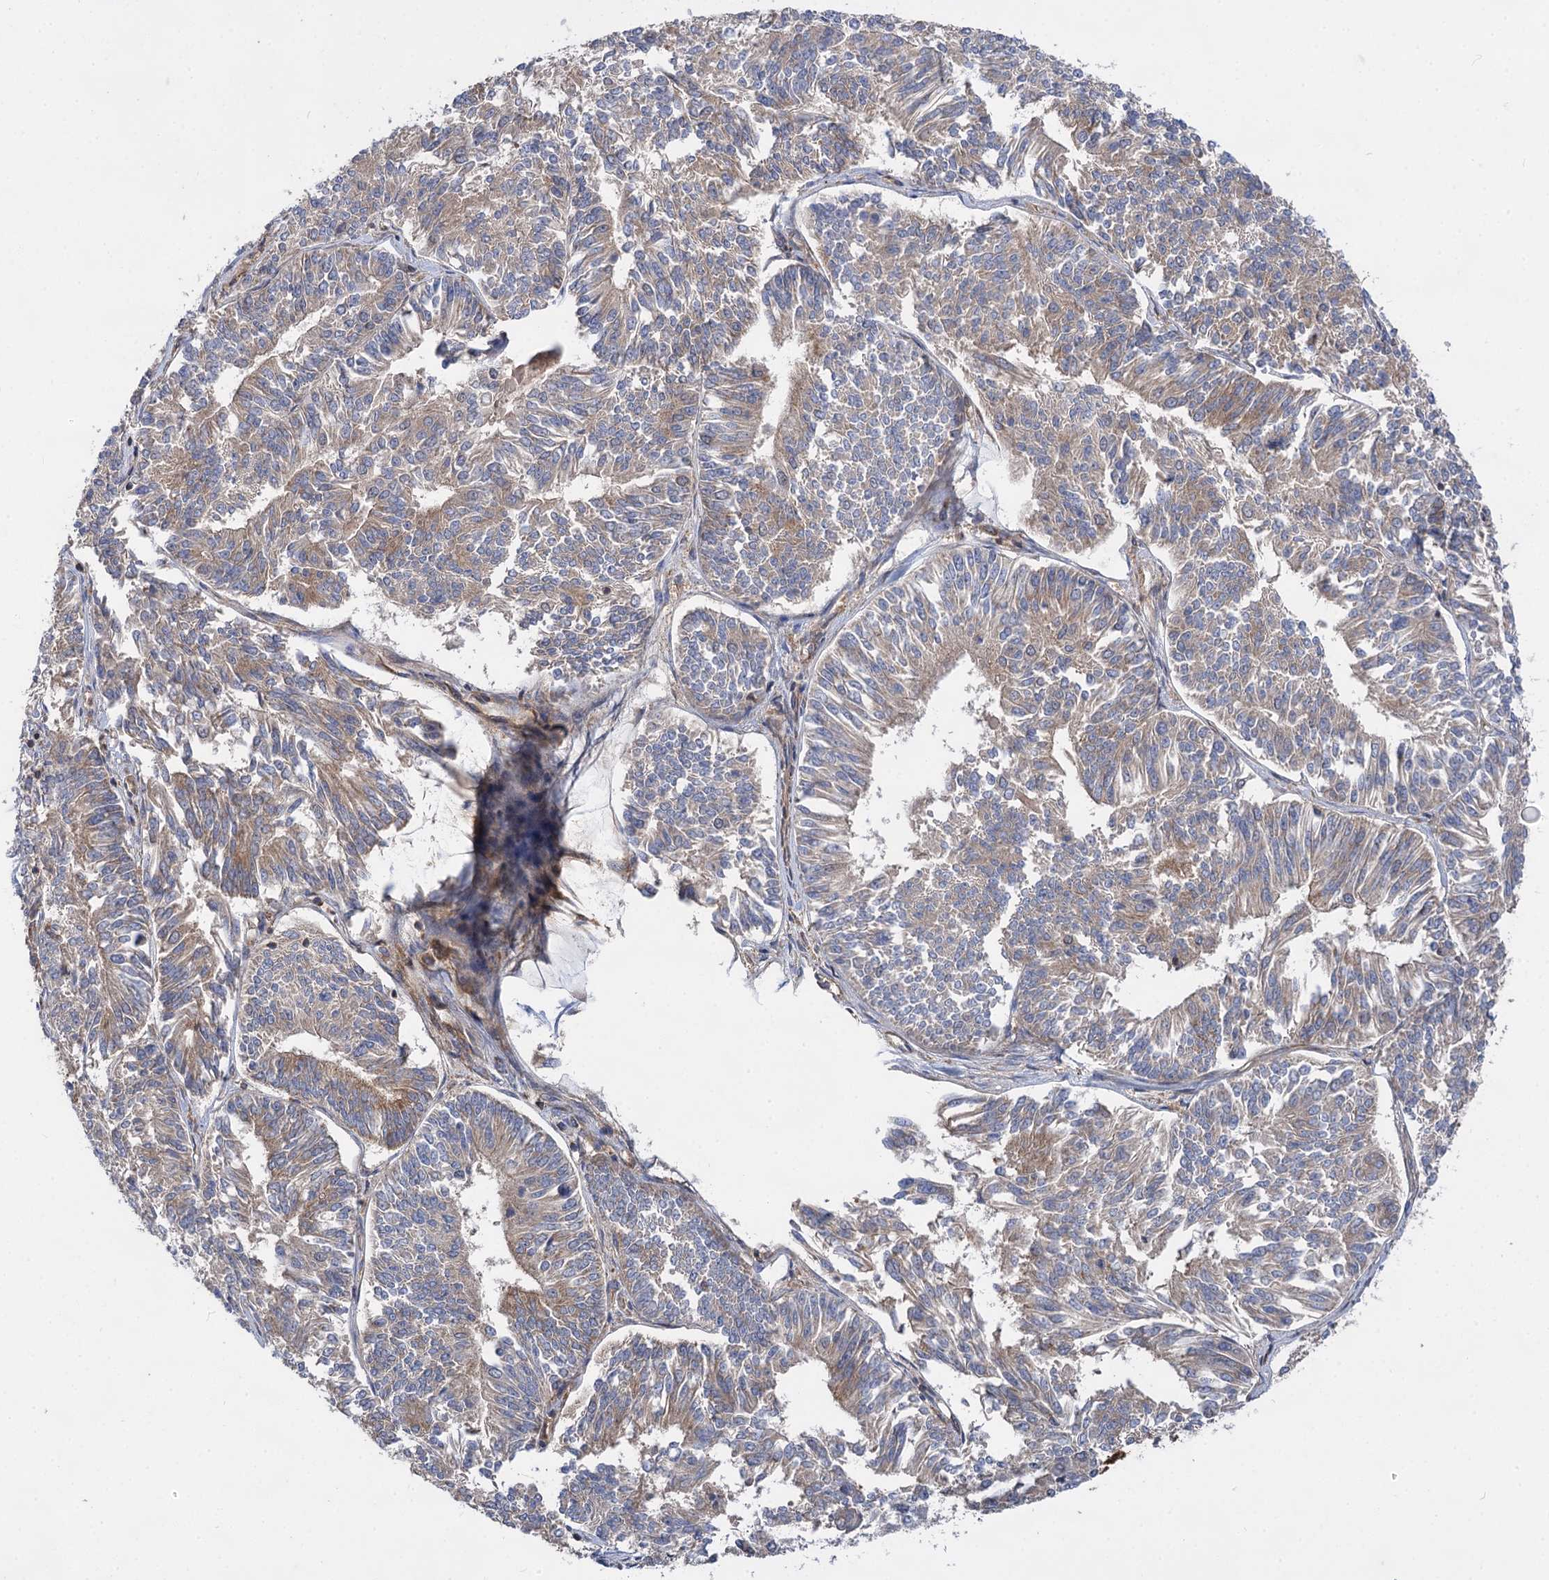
{"staining": {"intensity": "weak", "quantity": "25%-75%", "location": "cytoplasmic/membranous"}, "tissue": "endometrial cancer", "cell_type": "Tumor cells", "image_type": "cancer", "snomed": [{"axis": "morphology", "description": "Adenocarcinoma, NOS"}, {"axis": "topography", "description": "Endometrium"}], "caption": "High-power microscopy captured an immunohistochemistry micrograph of endometrial cancer (adenocarcinoma), revealing weak cytoplasmic/membranous expression in about 25%-75% of tumor cells.", "gene": "PACS1", "patient": {"sex": "female", "age": 58}}